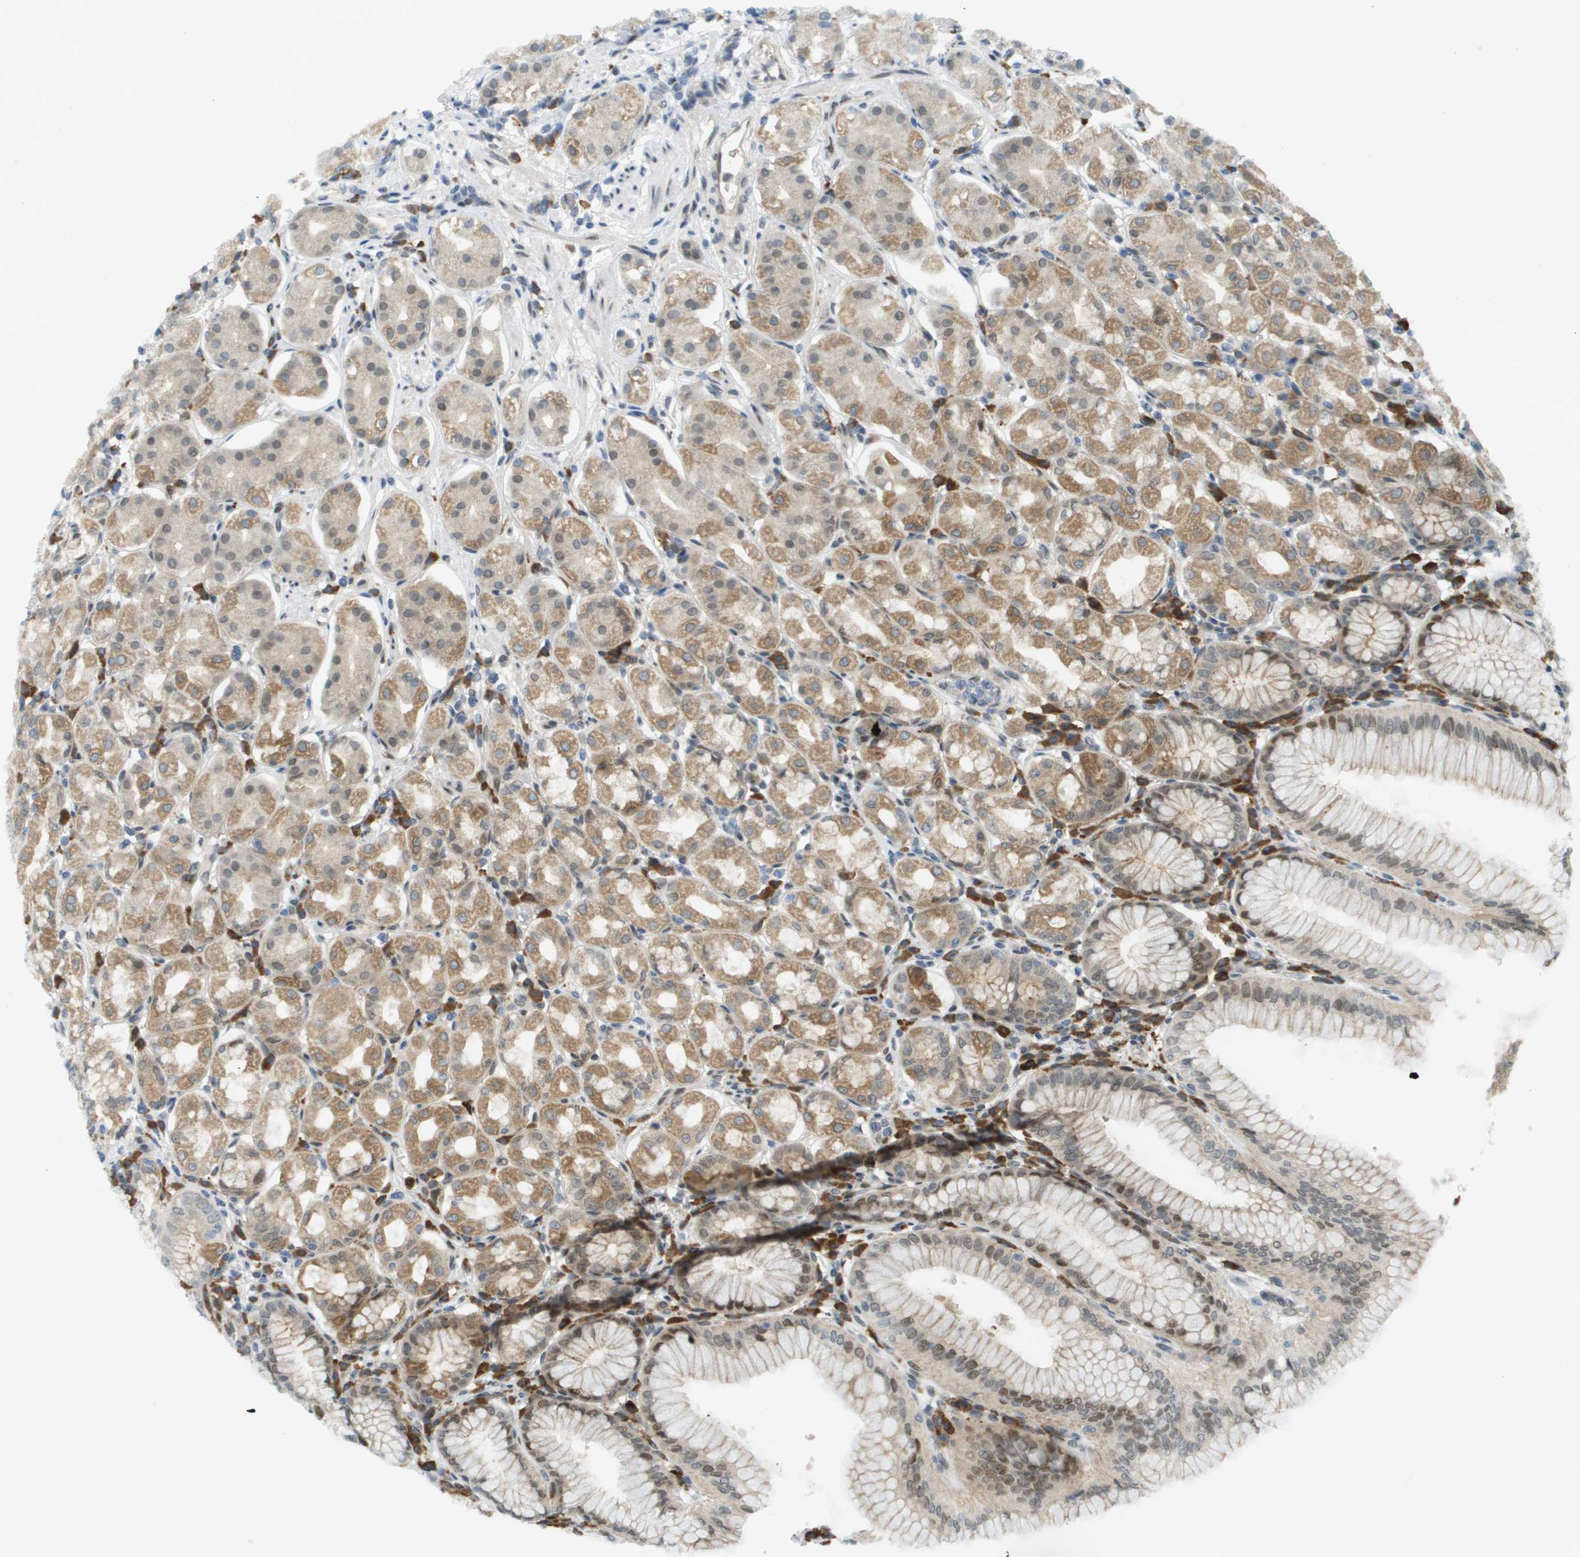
{"staining": {"intensity": "moderate", "quantity": "25%-75%", "location": "cytoplasmic/membranous,nuclear"}, "tissue": "stomach", "cell_type": "Glandular cells", "image_type": "normal", "snomed": [{"axis": "morphology", "description": "Normal tissue, NOS"}, {"axis": "topography", "description": "Stomach"}, {"axis": "topography", "description": "Stomach, lower"}], "caption": "DAB immunohistochemical staining of normal human stomach displays moderate cytoplasmic/membranous,nuclear protein expression in about 25%-75% of glandular cells. The staining was performed using DAB, with brown indicating positive protein expression. Nuclei are stained blue with hematoxylin.", "gene": "CACNB4", "patient": {"sex": "female", "age": 56}}